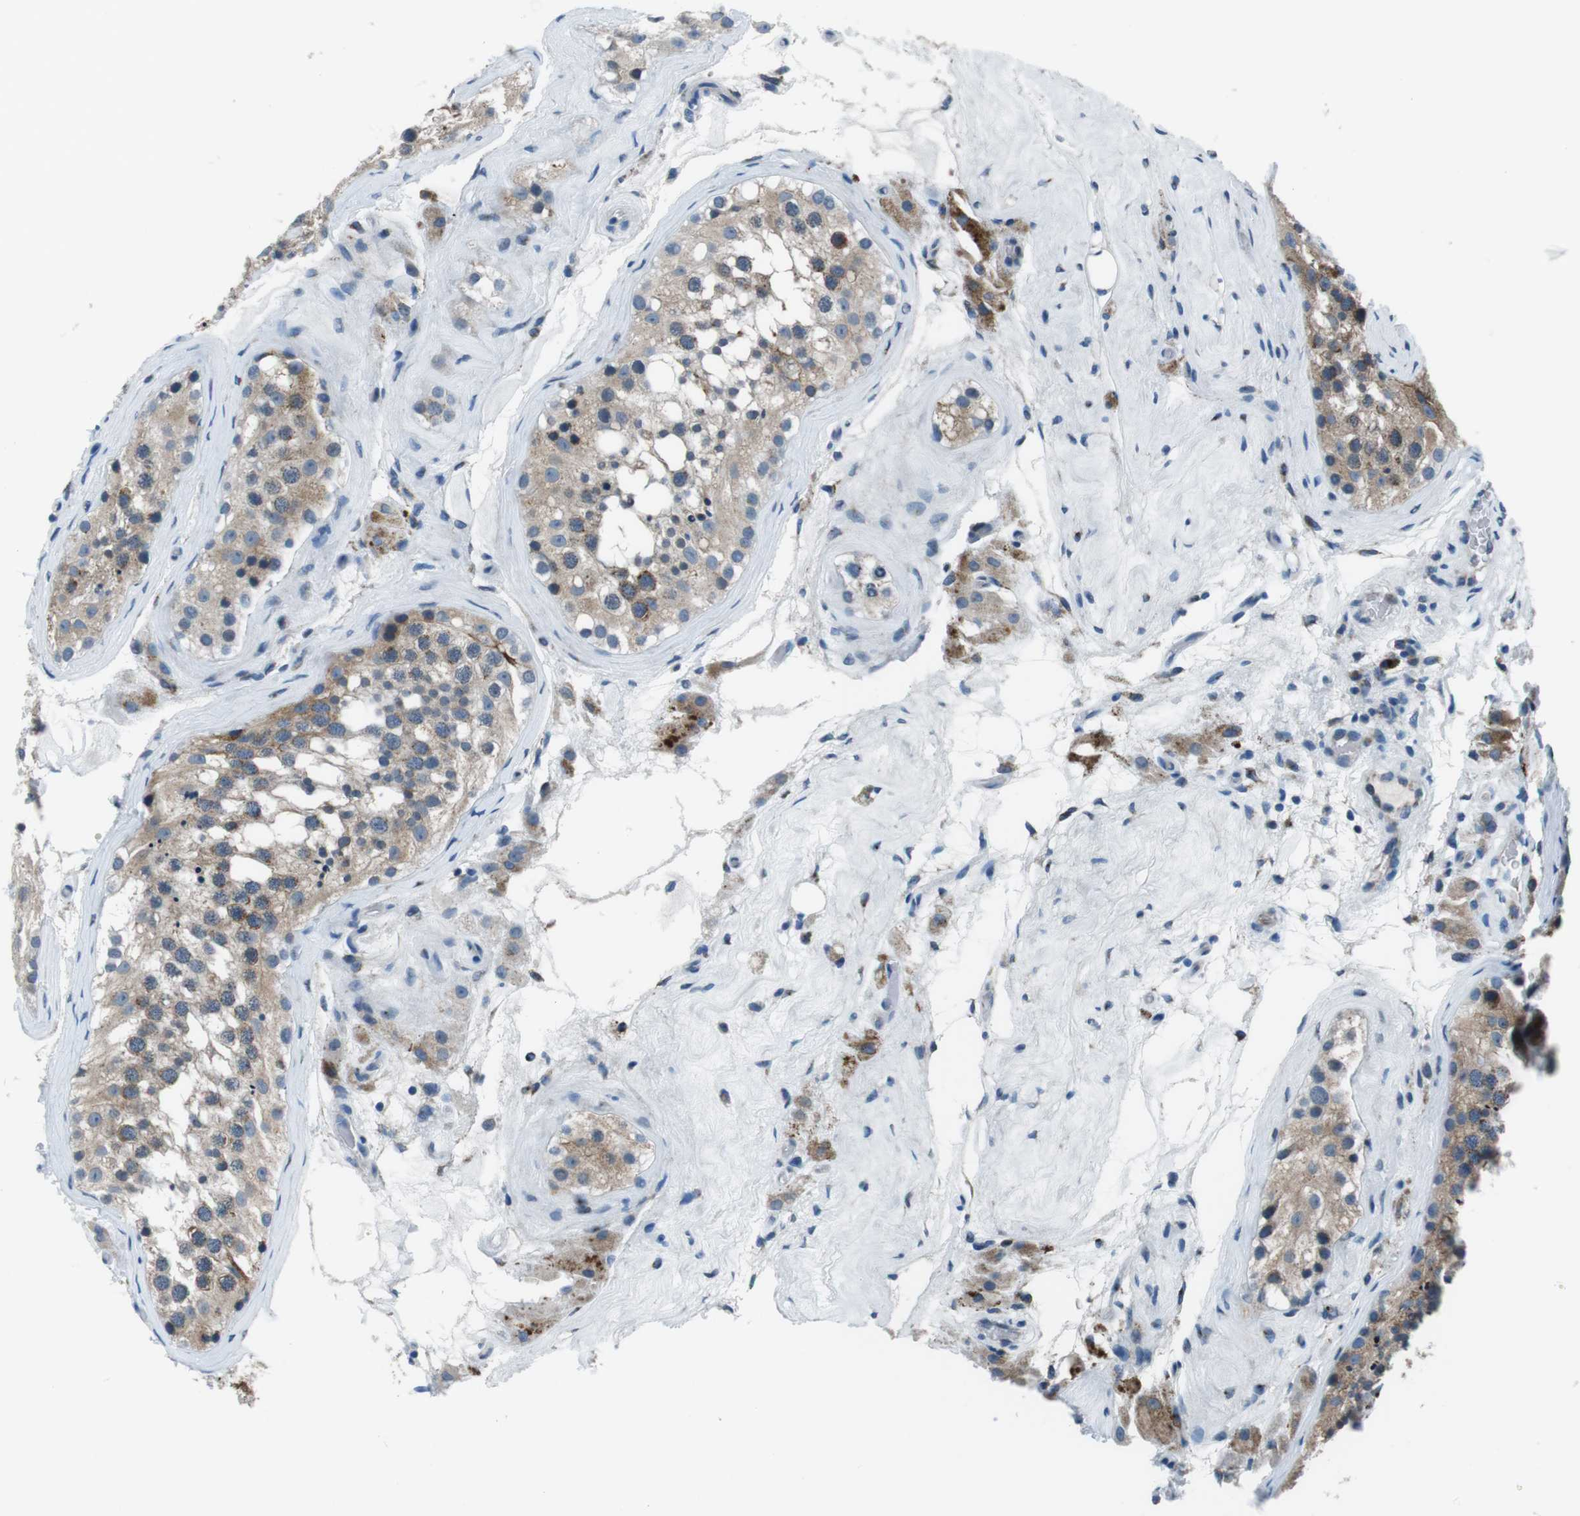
{"staining": {"intensity": "weak", "quantity": ">75%", "location": "cytoplasmic/membranous"}, "tissue": "testis", "cell_type": "Cells in seminiferous ducts", "image_type": "normal", "snomed": [{"axis": "morphology", "description": "Normal tissue, NOS"}, {"axis": "morphology", "description": "Seminoma, NOS"}, {"axis": "topography", "description": "Testis"}], "caption": "This photomicrograph demonstrates benign testis stained with IHC to label a protein in brown. The cytoplasmic/membranous of cells in seminiferous ducts show weak positivity for the protein. Nuclei are counter-stained blue.", "gene": "NUCB2", "patient": {"sex": "male", "age": 71}}